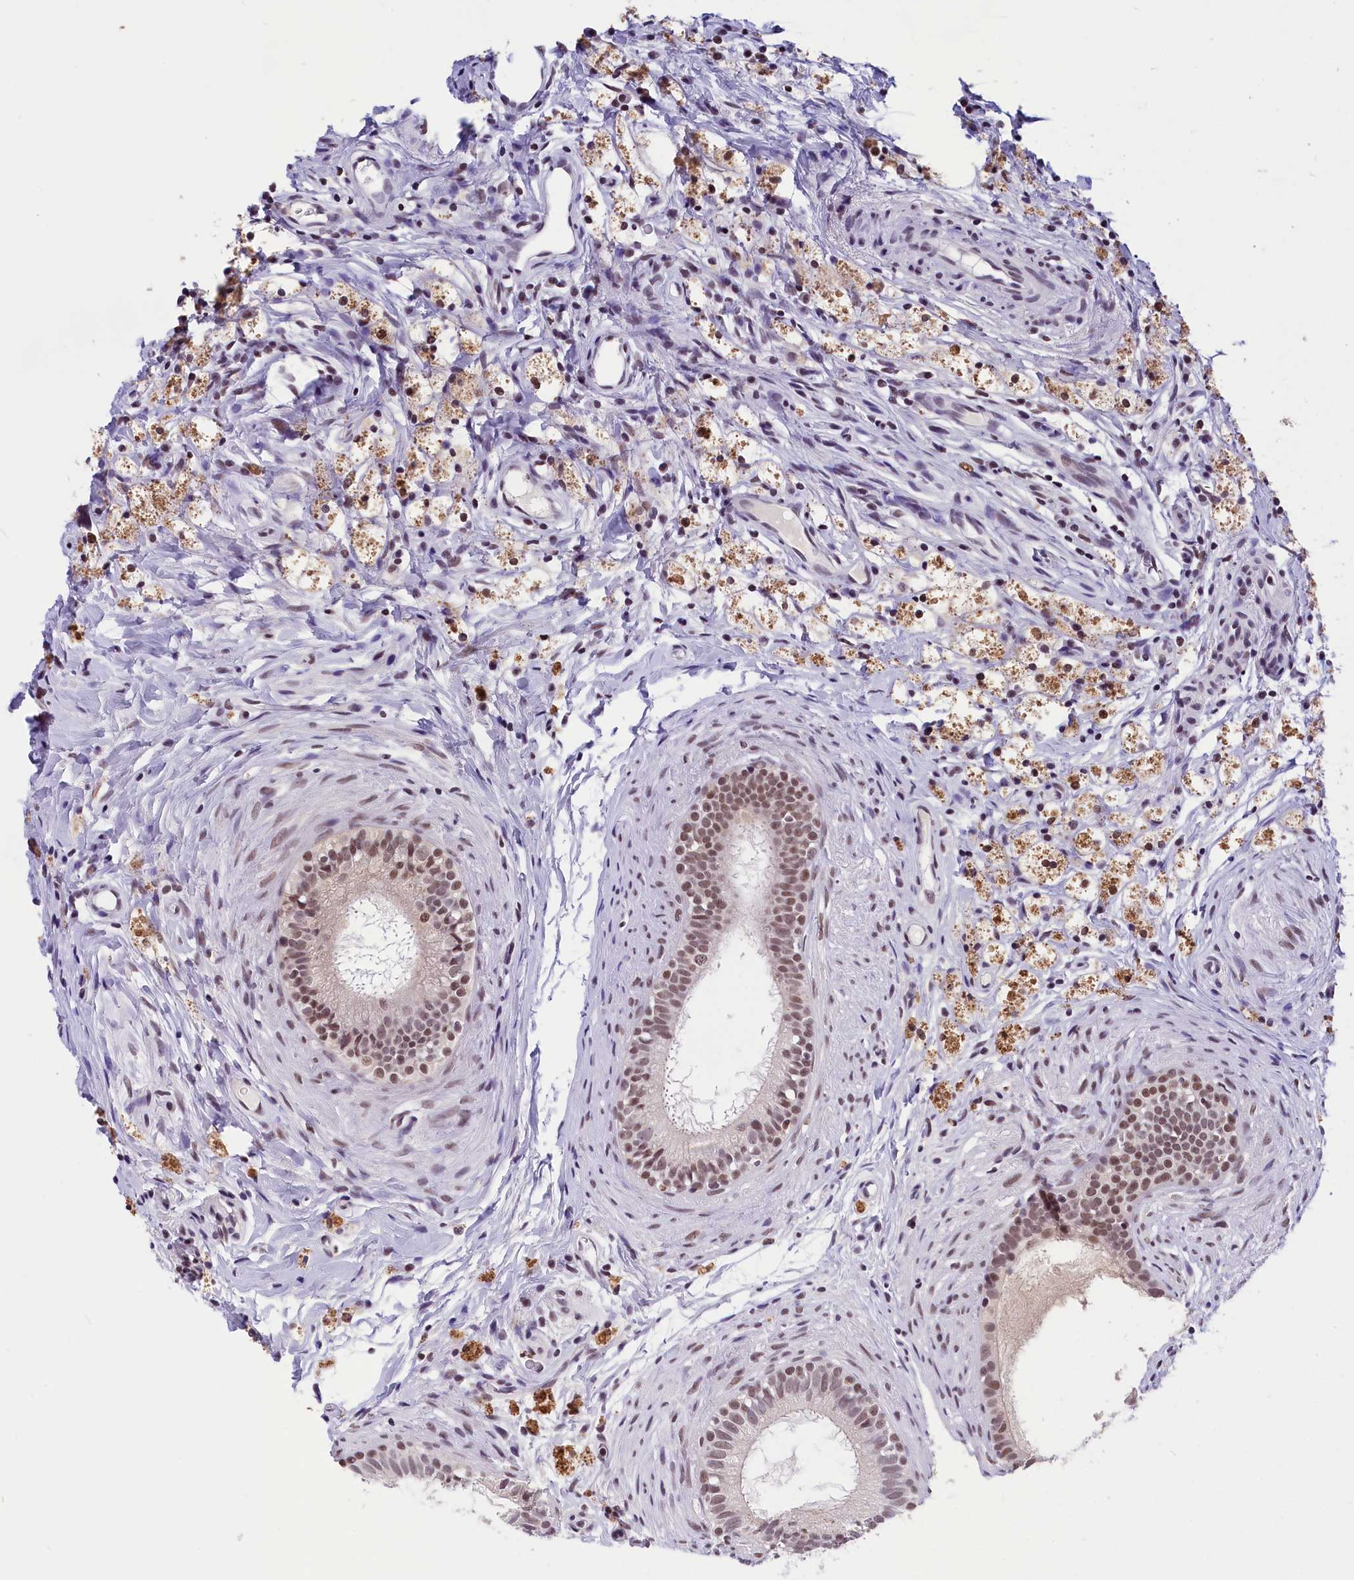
{"staining": {"intensity": "moderate", "quantity": "25%-75%", "location": "nuclear"}, "tissue": "epididymis", "cell_type": "Glandular cells", "image_type": "normal", "snomed": [{"axis": "morphology", "description": "Normal tissue, NOS"}, {"axis": "topography", "description": "Epididymis"}], "caption": "Protein staining of normal epididymis shows moderate nuclear expression in about 25%-75% of glandular cells.", "gene": "ZC3H4", "patient": {"sex": "male", "age": 80}}